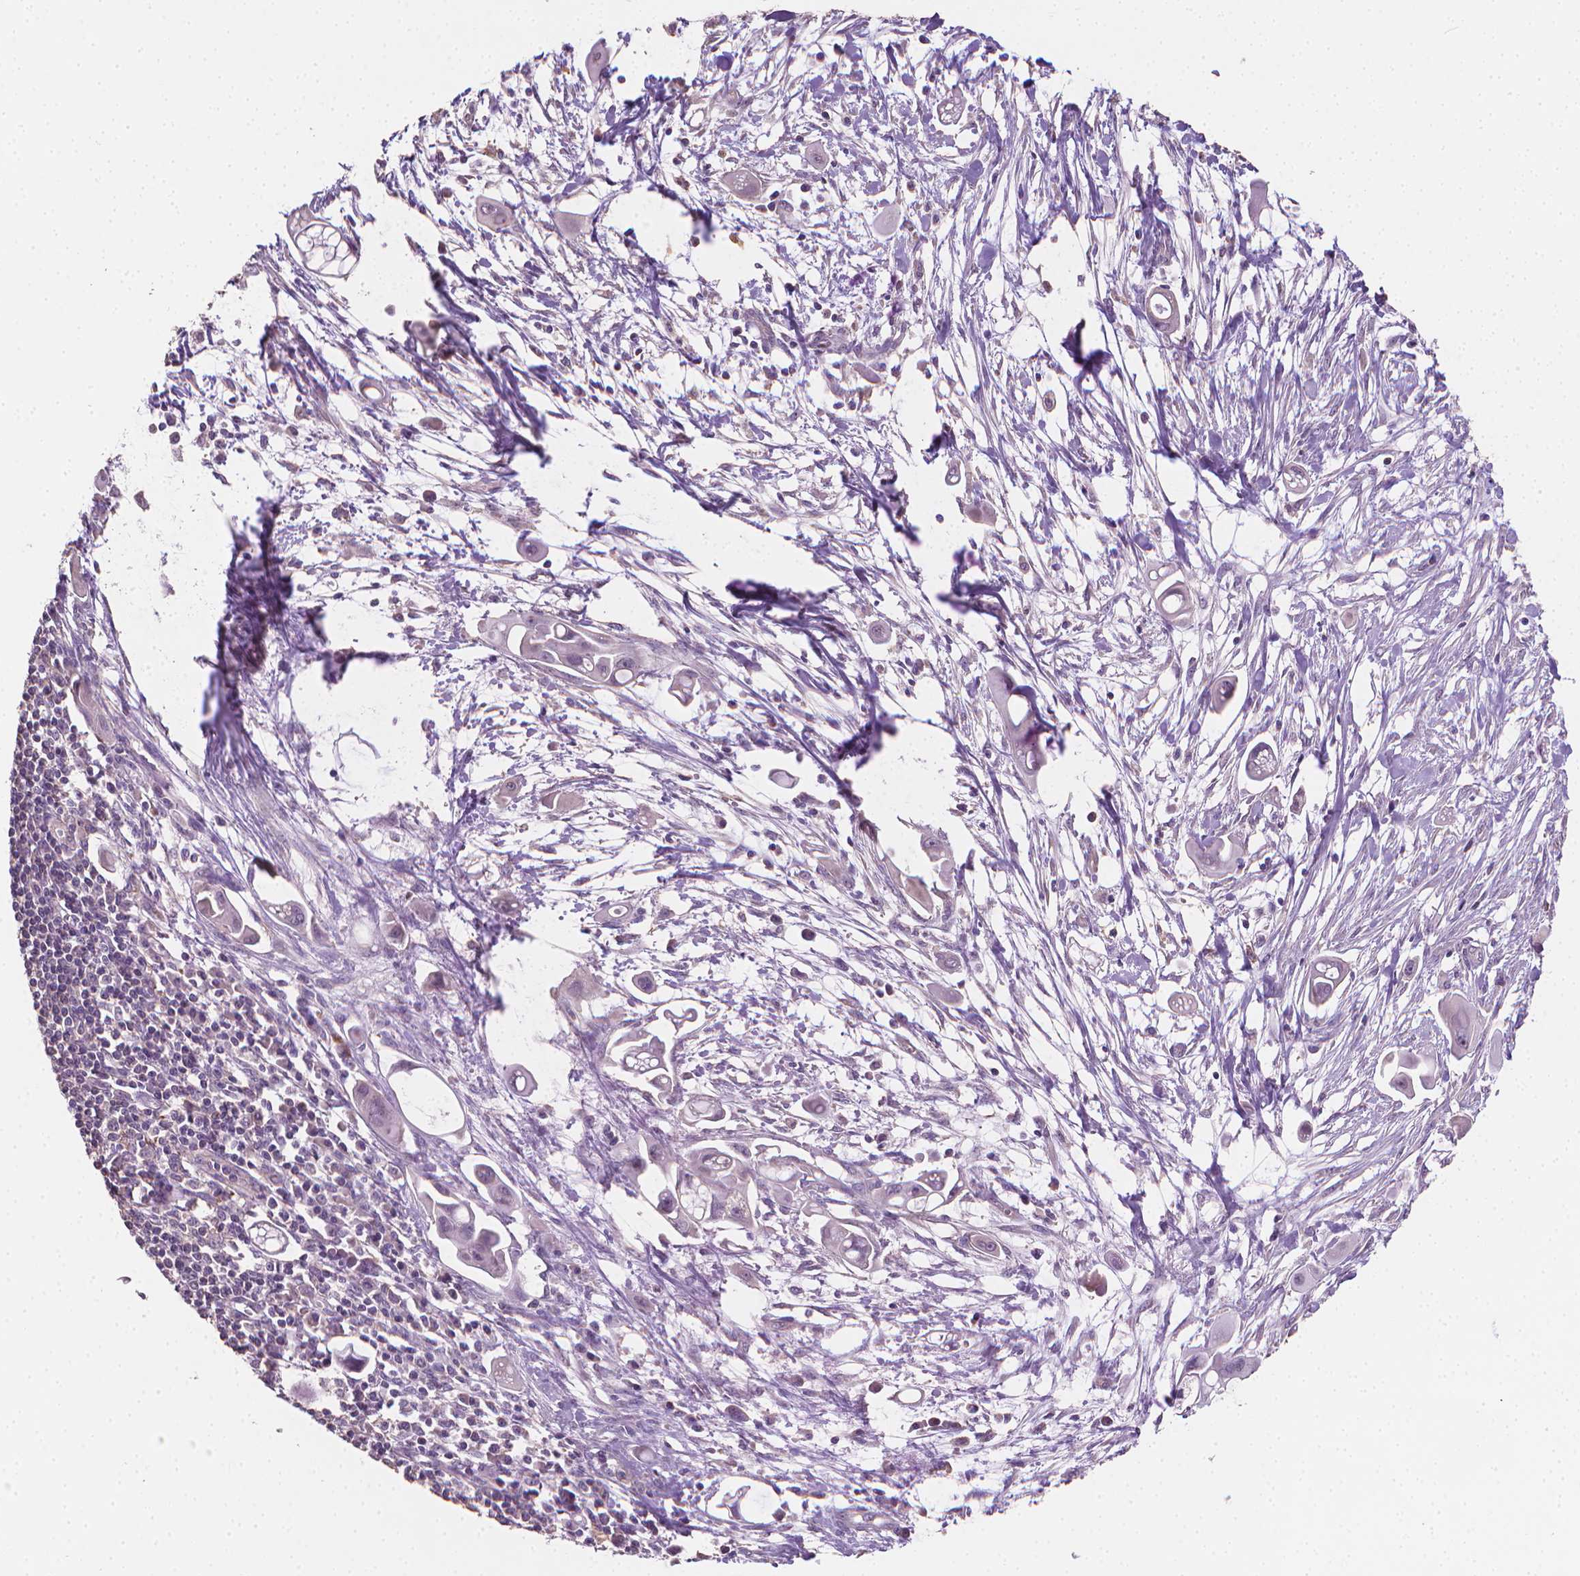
{"staining": {"intensity": "negative", "quantity": "none", "location": "none"}, "tissue": "pancreatic cancer", "cell_type": "Tumor cells", "image_type": "cancer", "snomed": [{"axis": "morphology", "description": "Adenocarcinoma, NOS"}, {"axis": "topography", "description": "Pancreas"}], "caption": "Immunohistochemistry micrograph of pancreatic cancer stained for a protein (brown), which demonstrates no positivity in tumor cells.", "gene": "CATIP", "patient": {"sex": "male", "age": 50}}